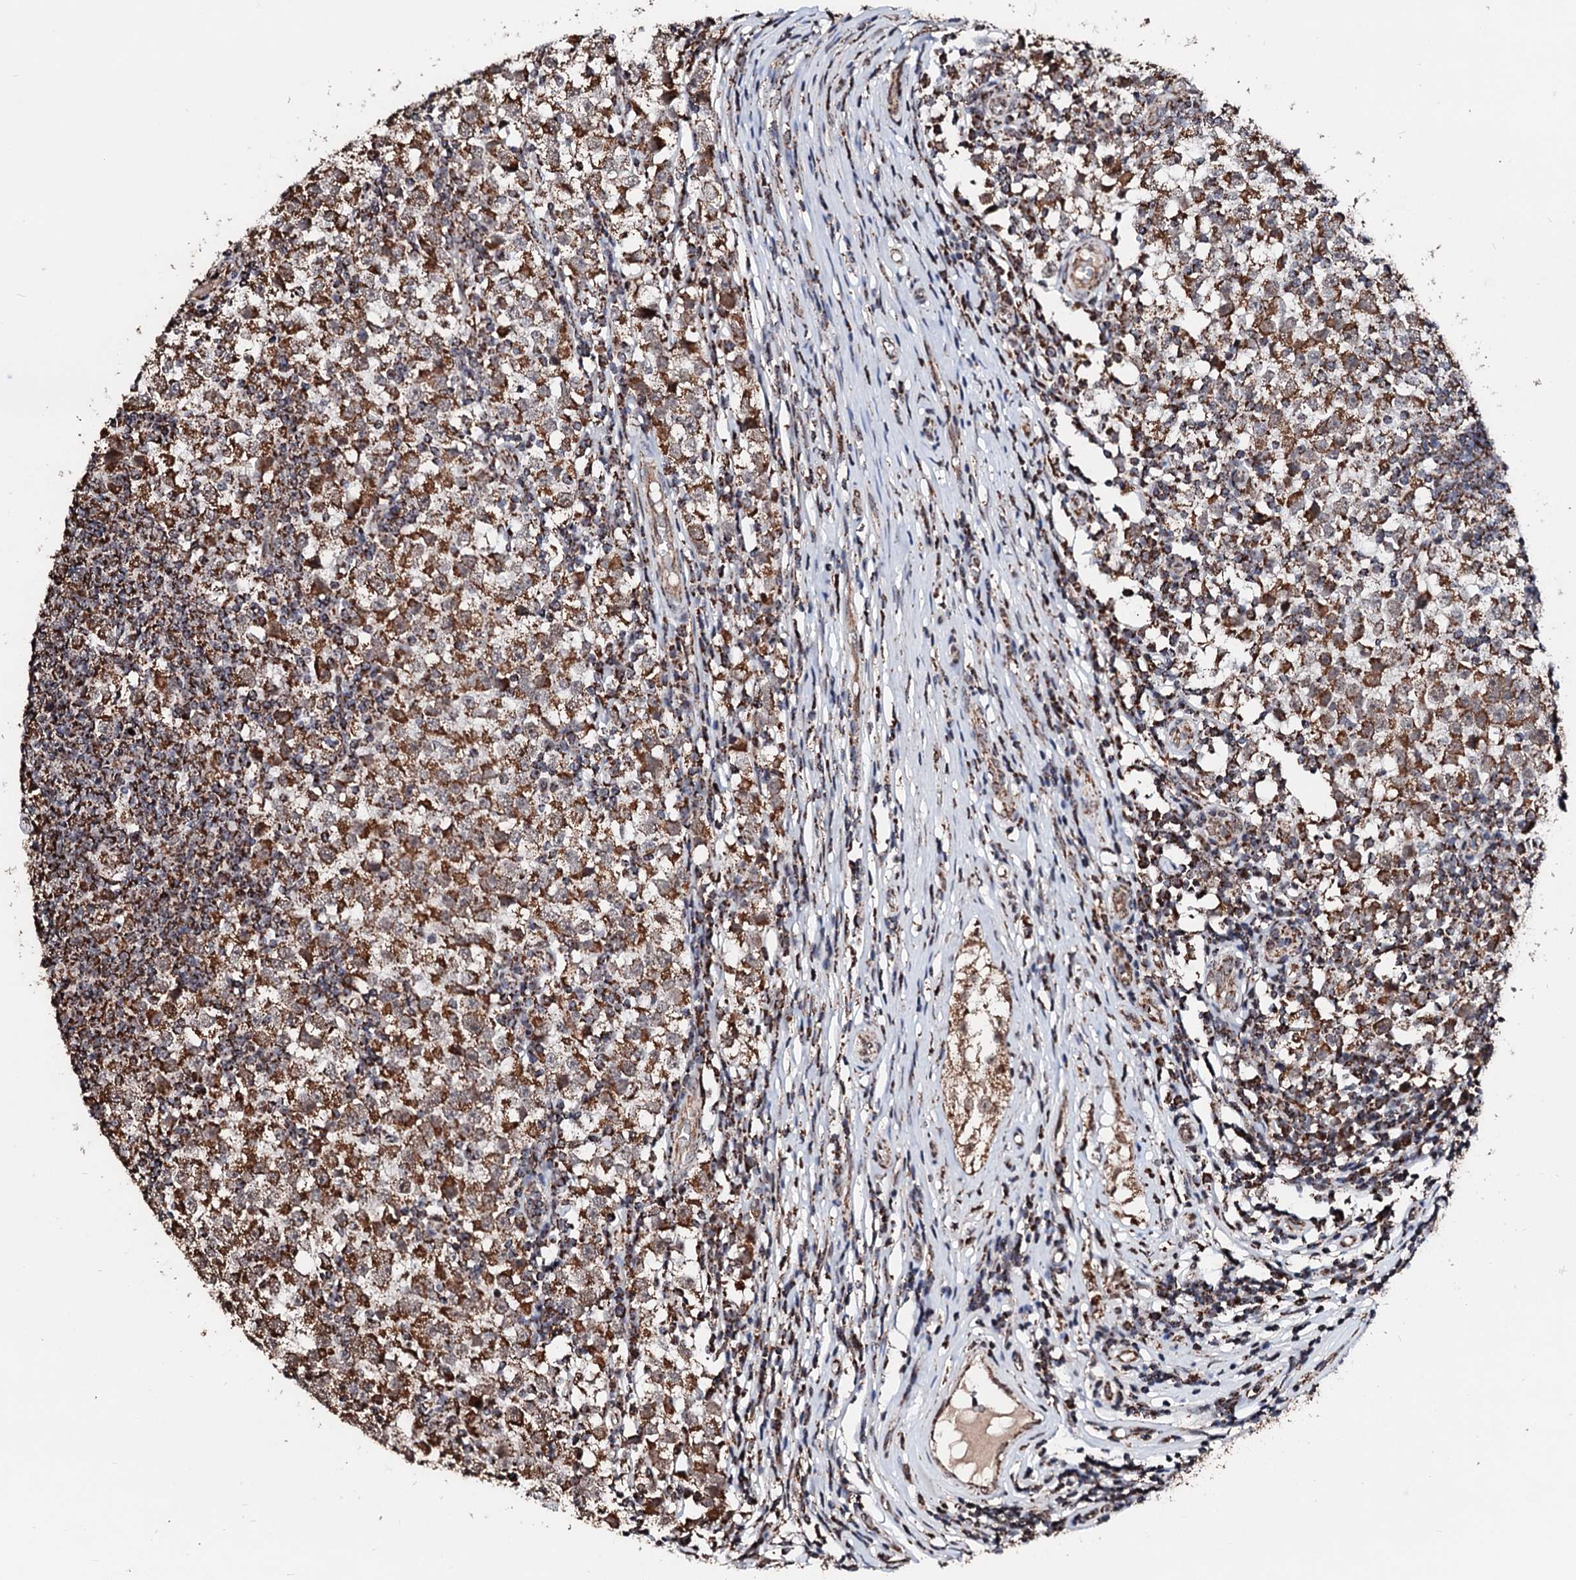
{"staining": {"intensity": "moderate", "quantity": ">75%", "location": "cytoplasmic/membranous"}, "tissue": "testis cancer", "cell_type": "Tumor cells", "image_type": "cancer", "snomed": [{"axis": "morphology", "description": "Seminoma, NOS"}, {"axis": "topography", "description": "Testis"}], "caption": "Brown immunohistochemical staining in testis cancer (seminoma) exhibits moderate cytoplasmic/membranous staining in about >75% of tumor cells.", "gene": "SECISBP2L", "patient": {"sex": "male", "age": 65}}